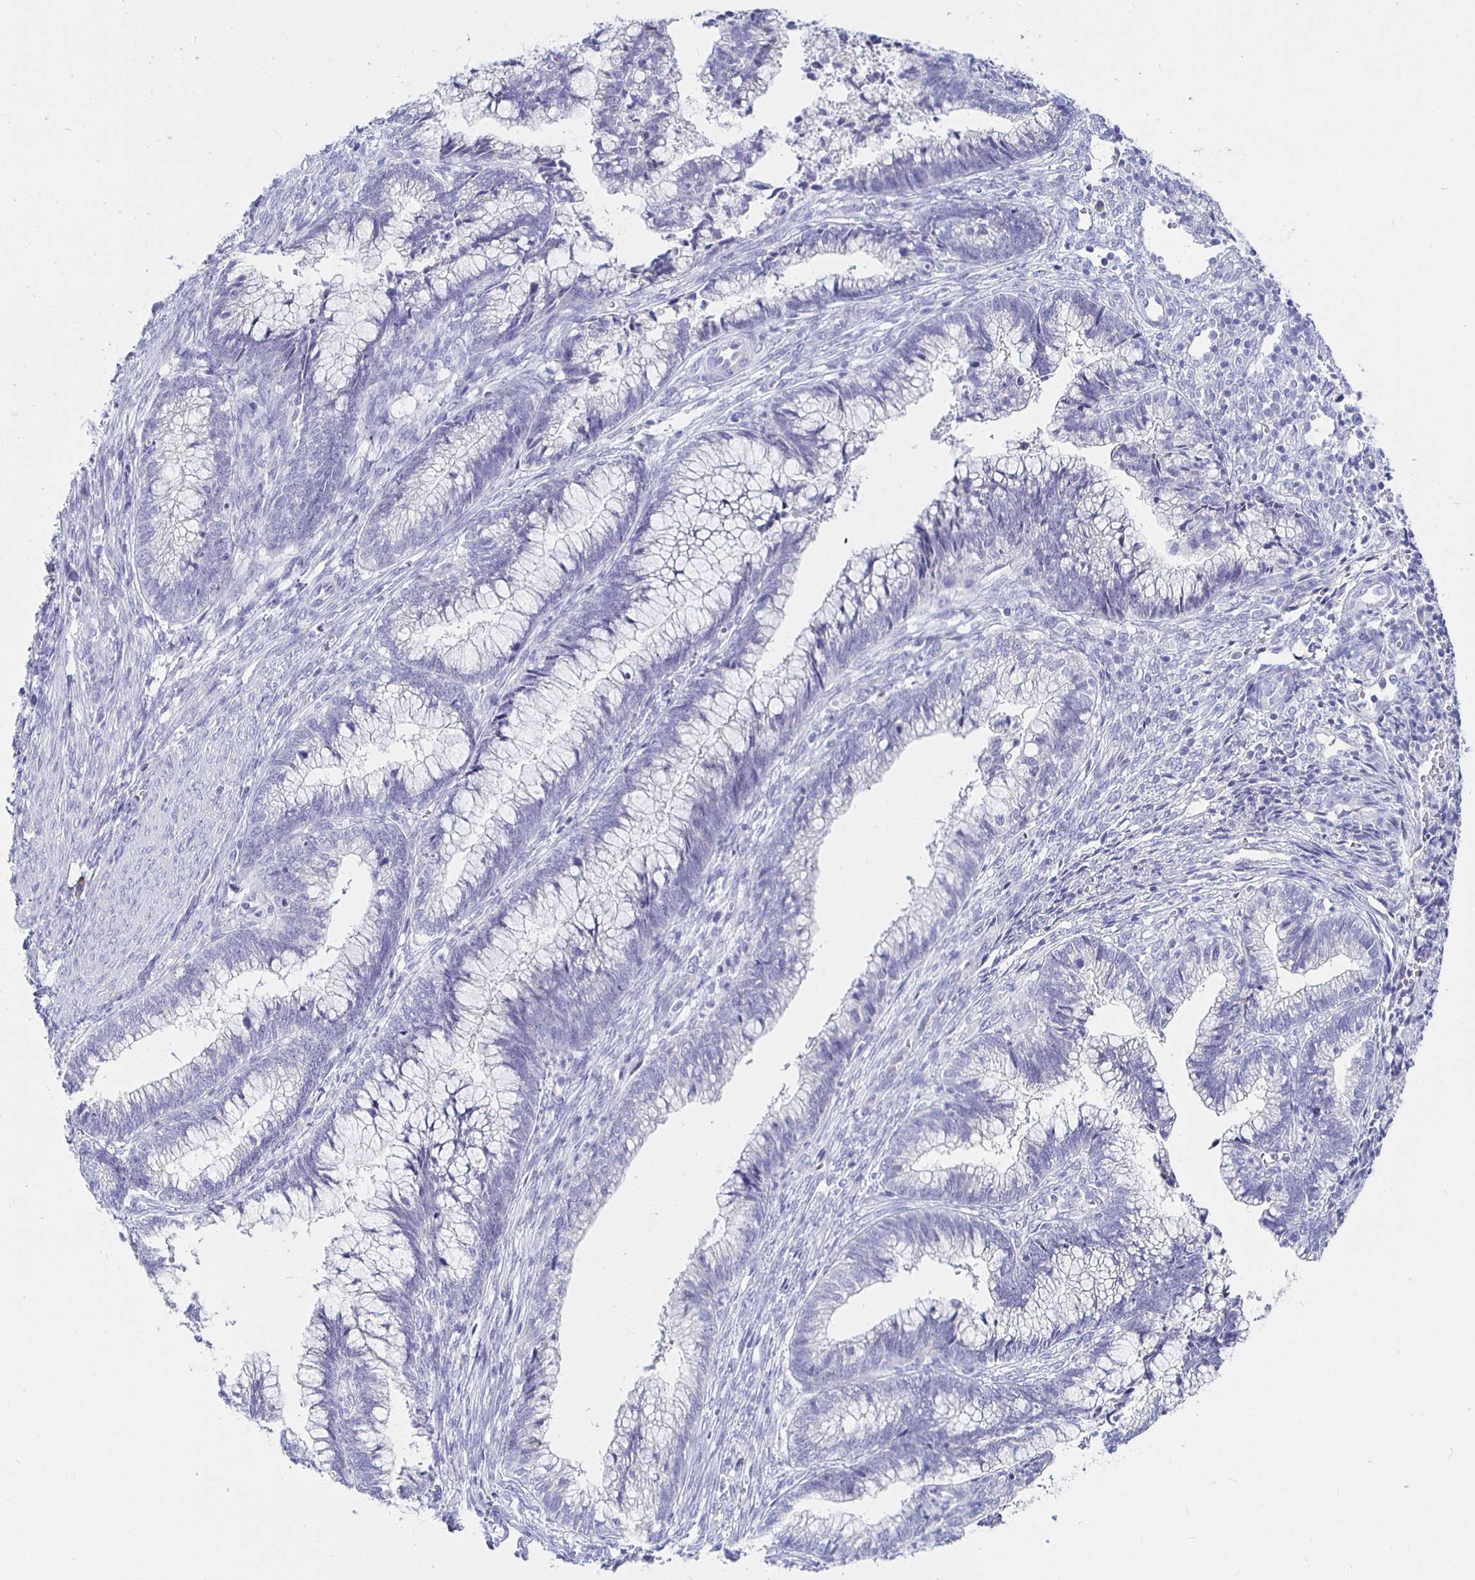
{"staining": {"intensity": "negative", "quantity": "none", "location": "none"}, "tissue": "cervical cancer", "cell_type": "Tumor cells", "image_type": "cancer", "snomed": [{"axis": "morphology", "description": "Adenocarcinoma, NOS"}, {"axis": "topography", "description": "Cervix"}], "caption": "Human adenocarcinoma (cervical) stained for a protein using IHC demonstrates no positivity in tumor cells.", "gene": "UMOD", "patient": {"sex": "female", "age": 44}}